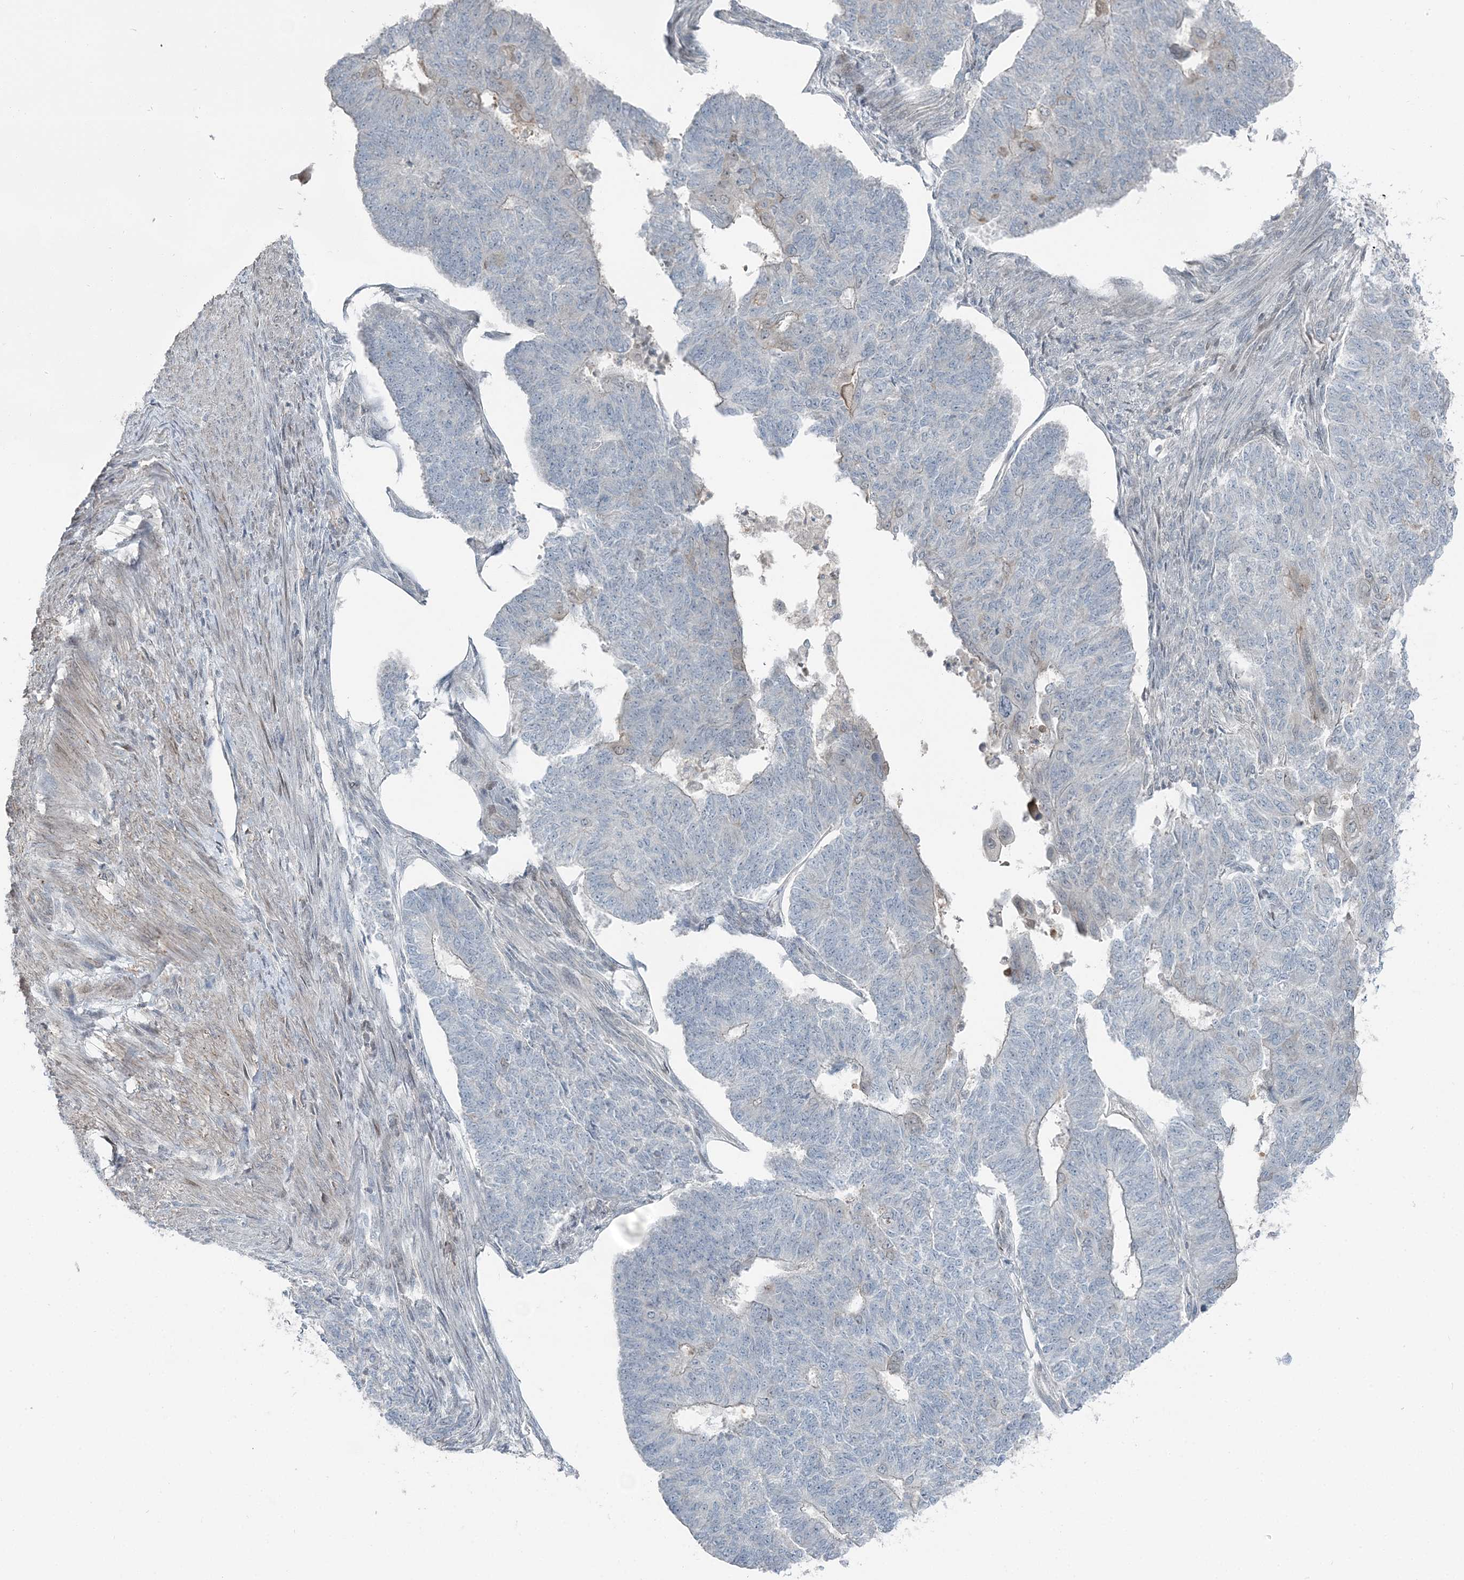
{"staining": {"intensity": "negative", "quantity": "none", "location": "none"}, "tissue": "endometrial cancer", "cell_type": "Tumor cells", "image_type": "cancer", "snomed": [{"axis": "morphology", "description": "Adenocarcinoma, NOS"}, {"axis": "topography", "description": "Endometrium"}], "caption": "Tumor cells show no significant expression in endometrial cancer. (Brightfield microscopy of DAB immunohistochemistry (IHC) at high magnification).", "gene": "FBXL17", "patient": {"sex": "female", "age": 32}}